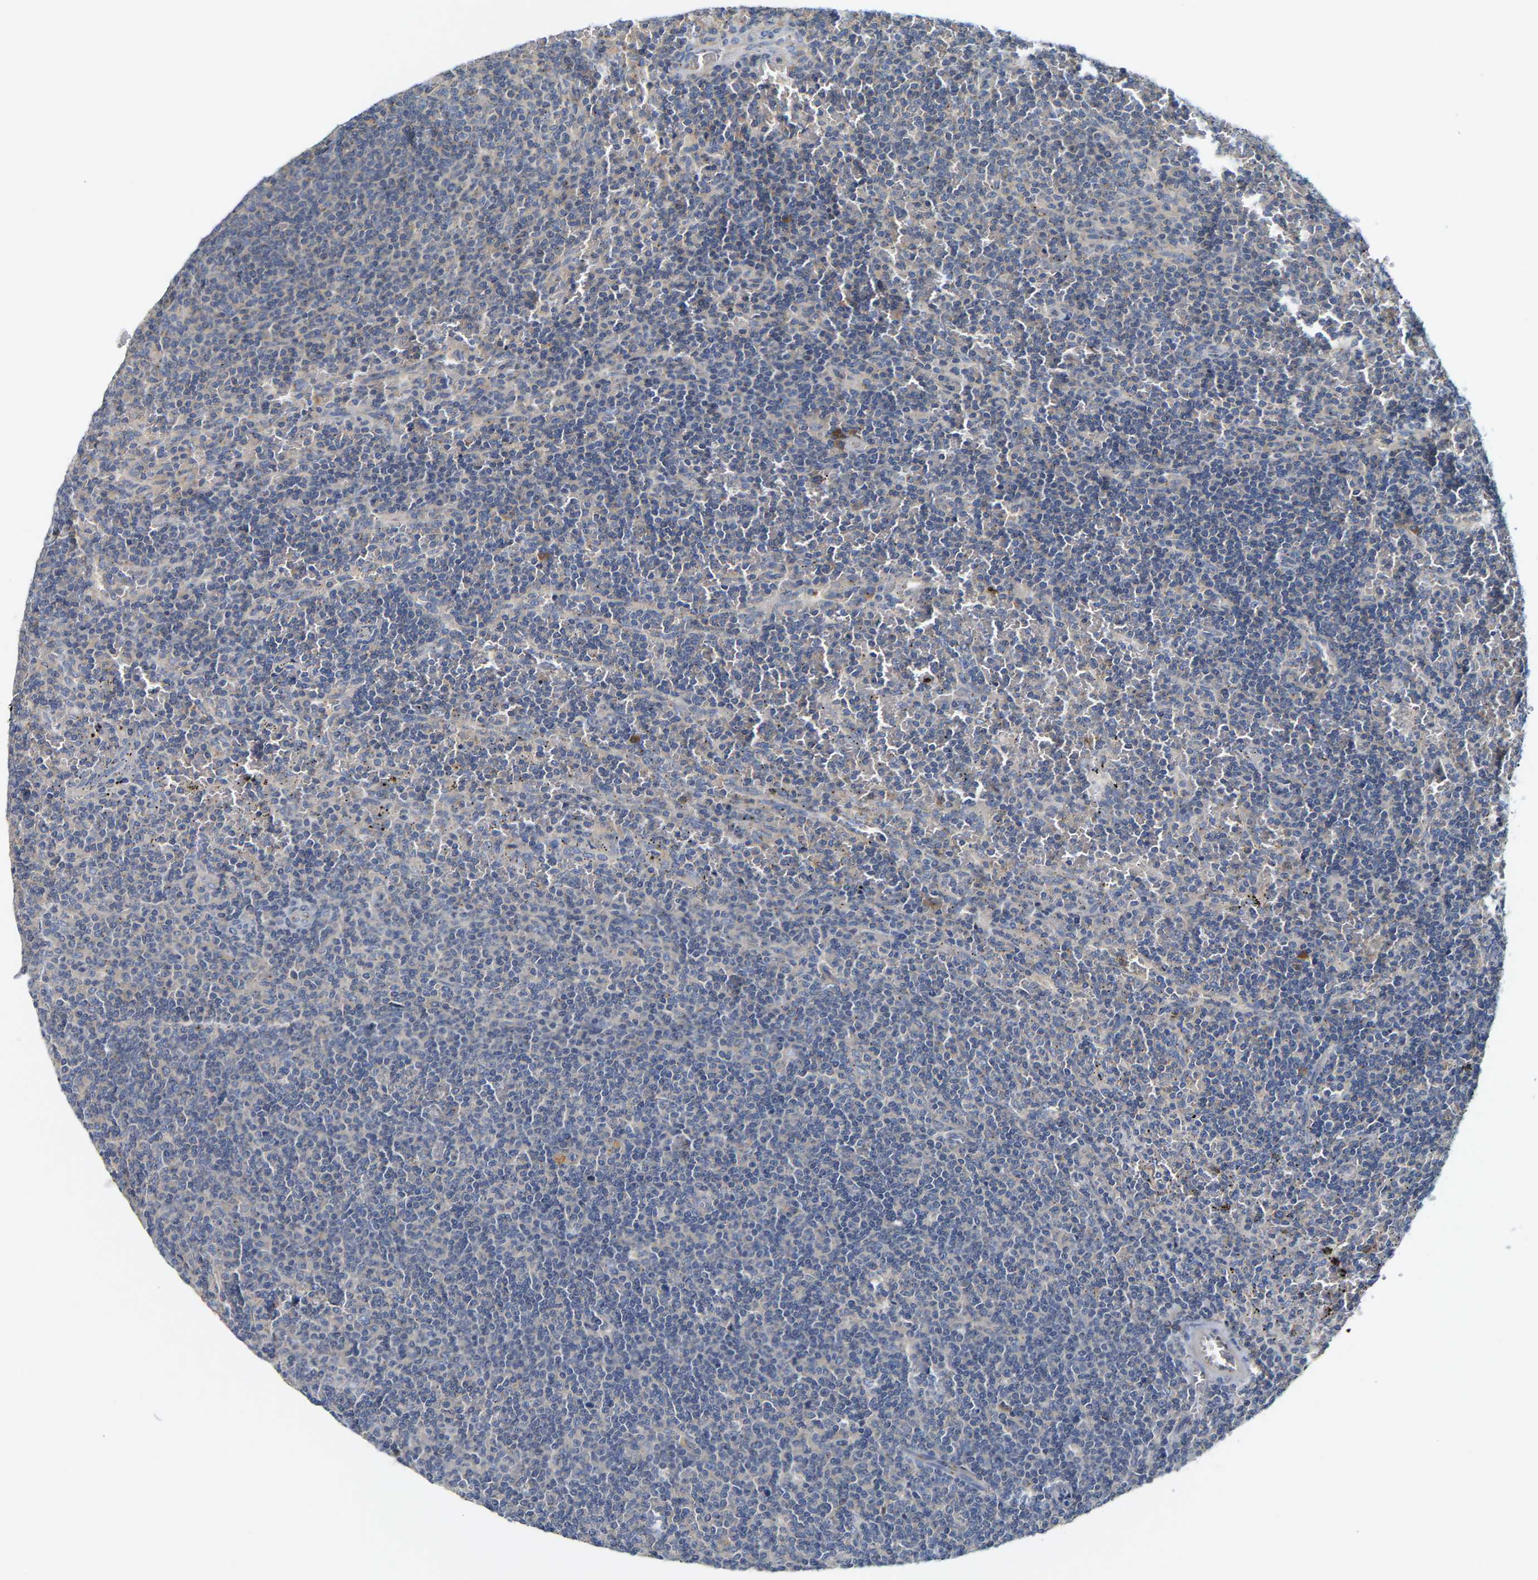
{"staining": {"intensity": "weak", "quantity": "<25%", "location": "cytoplasmic/membranous"}, "tissue": "lymphoma", "cell_type": "Tumor cells", "image_type": "cancer", "snomed": [{"axis": "morphology", "description": "Malignant lymphoma, non-Hodgkin's type, Low grade"}, {"axis": "topography", "description": "Spleen"}], "caption": "There is no significant positivity in tumor cells of low-grade malignant lymphoma, non-Hodgkin's type.", "gene": "PCNT", "patient": {"sex": "female", "age": 19}}